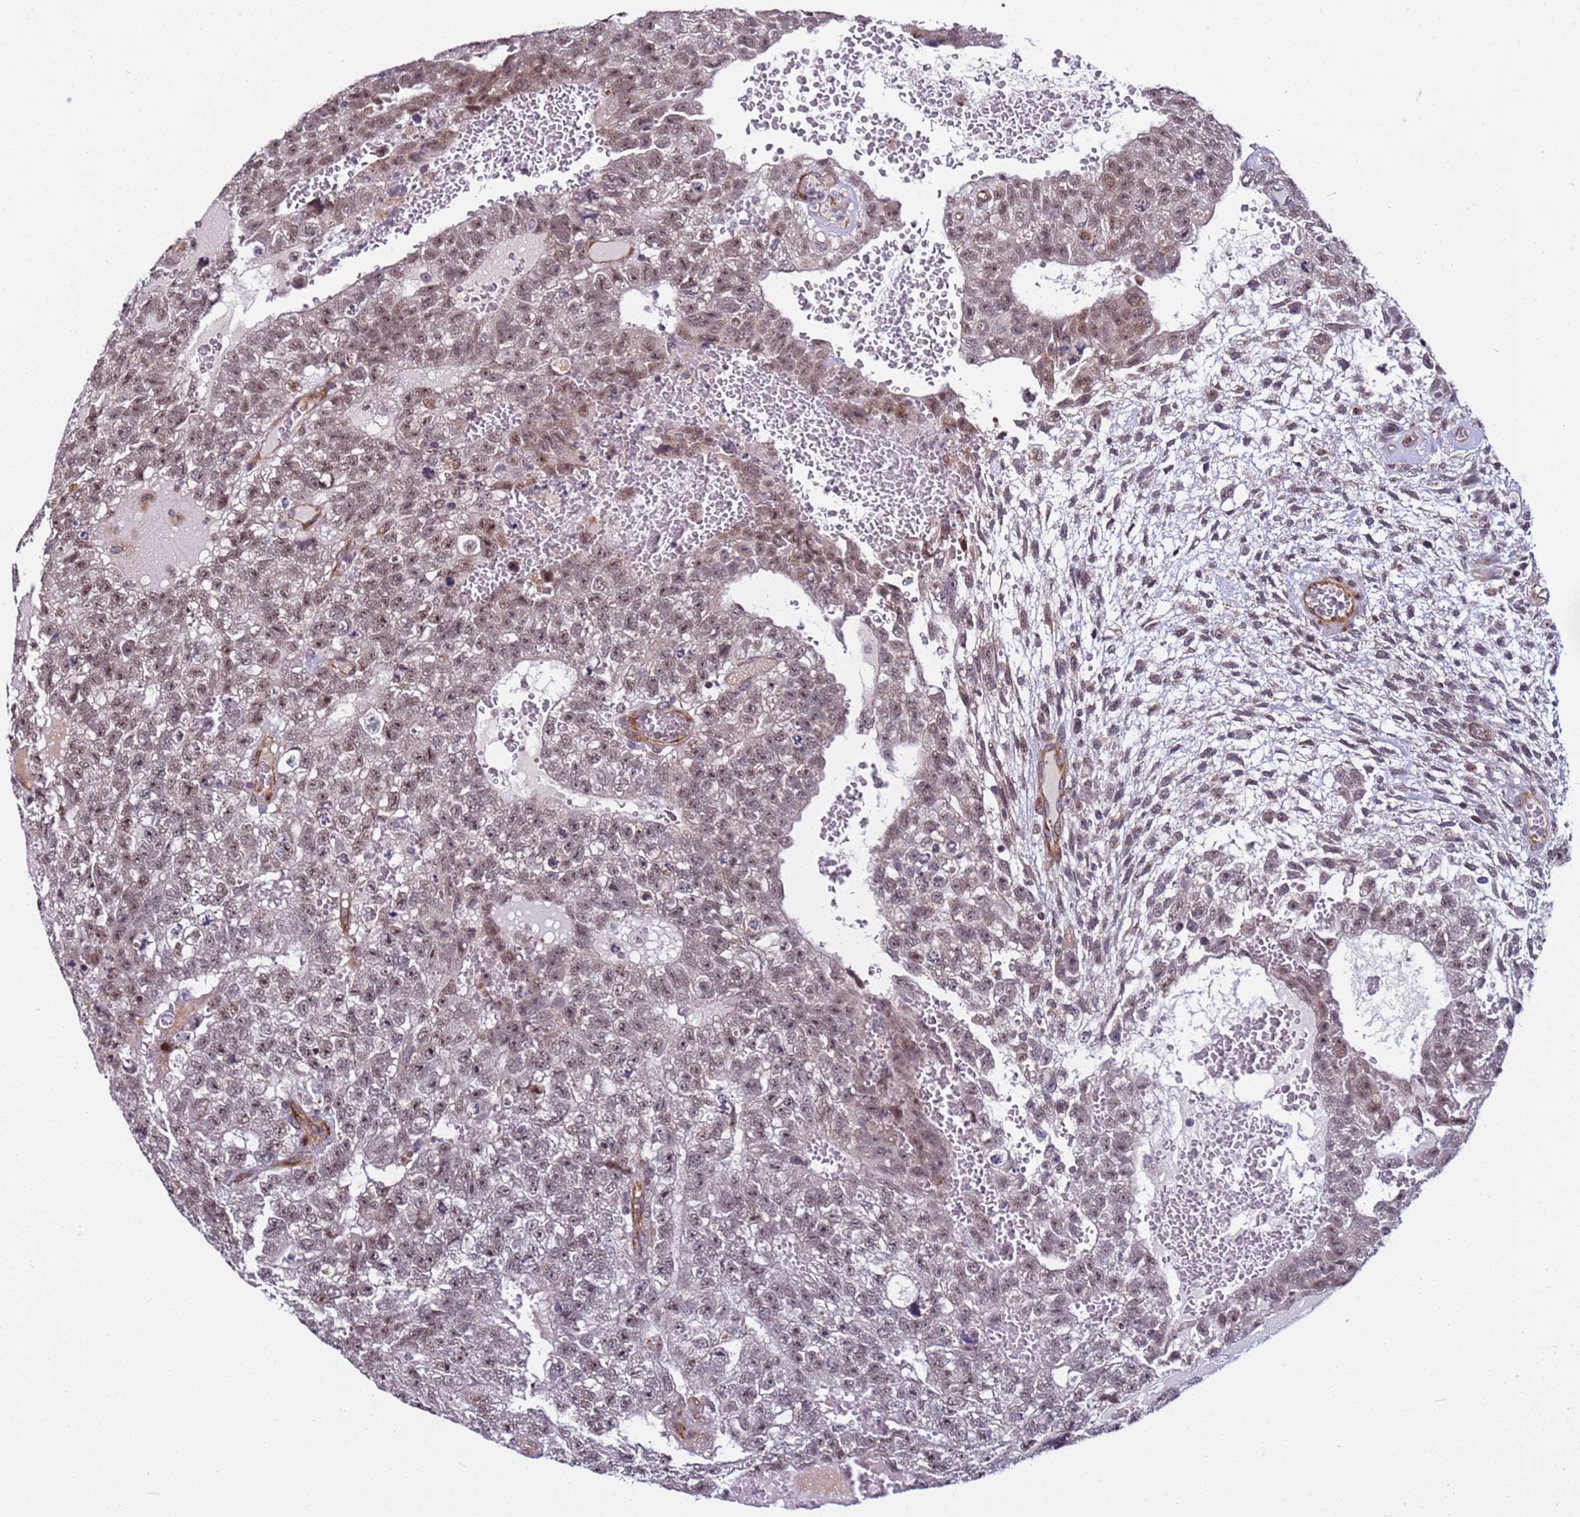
{"staining": {"intensity": "moderate", "quantity": ">75%", "location": "nuclear"}, "tissue": "testis cancer", "cell_type": "Tumor cells", "image_type": "cancer", "snomed": [{"axis": "morphology", "description": "Carcinoma, Embryonal, NOS"}, {"axis": "topography", "description": "Testis"}], "caption": "A histopathology image showing moderate nuclear staining in approximately >75% of tumor cells in embryonal carcinoma (testis), as visualized by brown immunohistochemical staining.", "gene": "WBP11", "patient": {"sex": "male", "age": 26}}